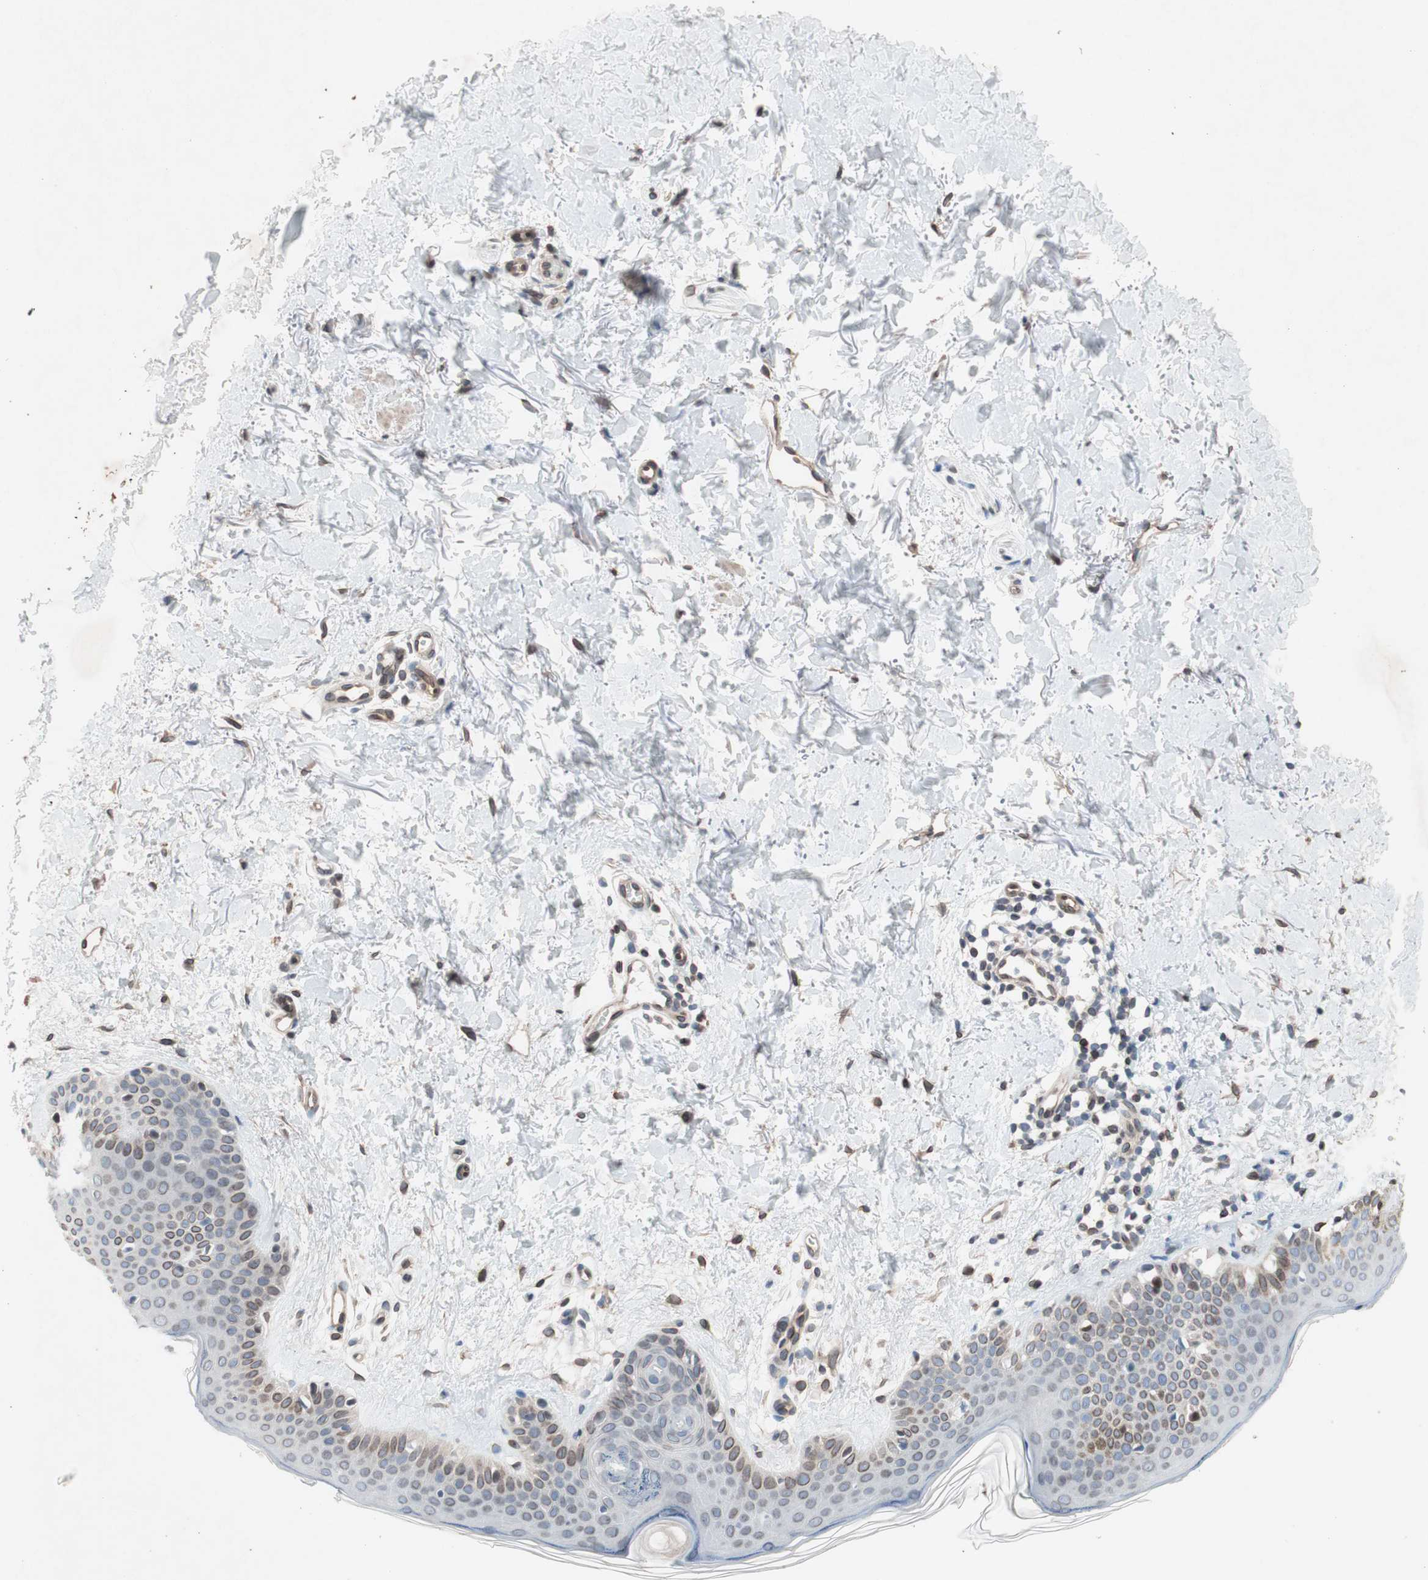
{"staining": {"intensity": "weak", "quantity": "25%-75%", "location": "cytoplasmic/membranous,nuclear"}, "tissue": "skin", "cell_type": "Fibroblasts", "image_type": "normal", "snomed": [{"axis": "morphology", "description": "Normal tissue, NOS"}, {"axis": "topography", "description": "Skin"}], "caption": "Unremarkable skin was stained to show a protein in brown. There is low levels of weak cytoplasmic/membranous,nuclear positivity in about 25%-75% of fibroblasts. (Brightfield microscopy of DAB IHC at high magnification).", "gene": "ARNT2", "patient": {"sex": "female", "age": 56}}